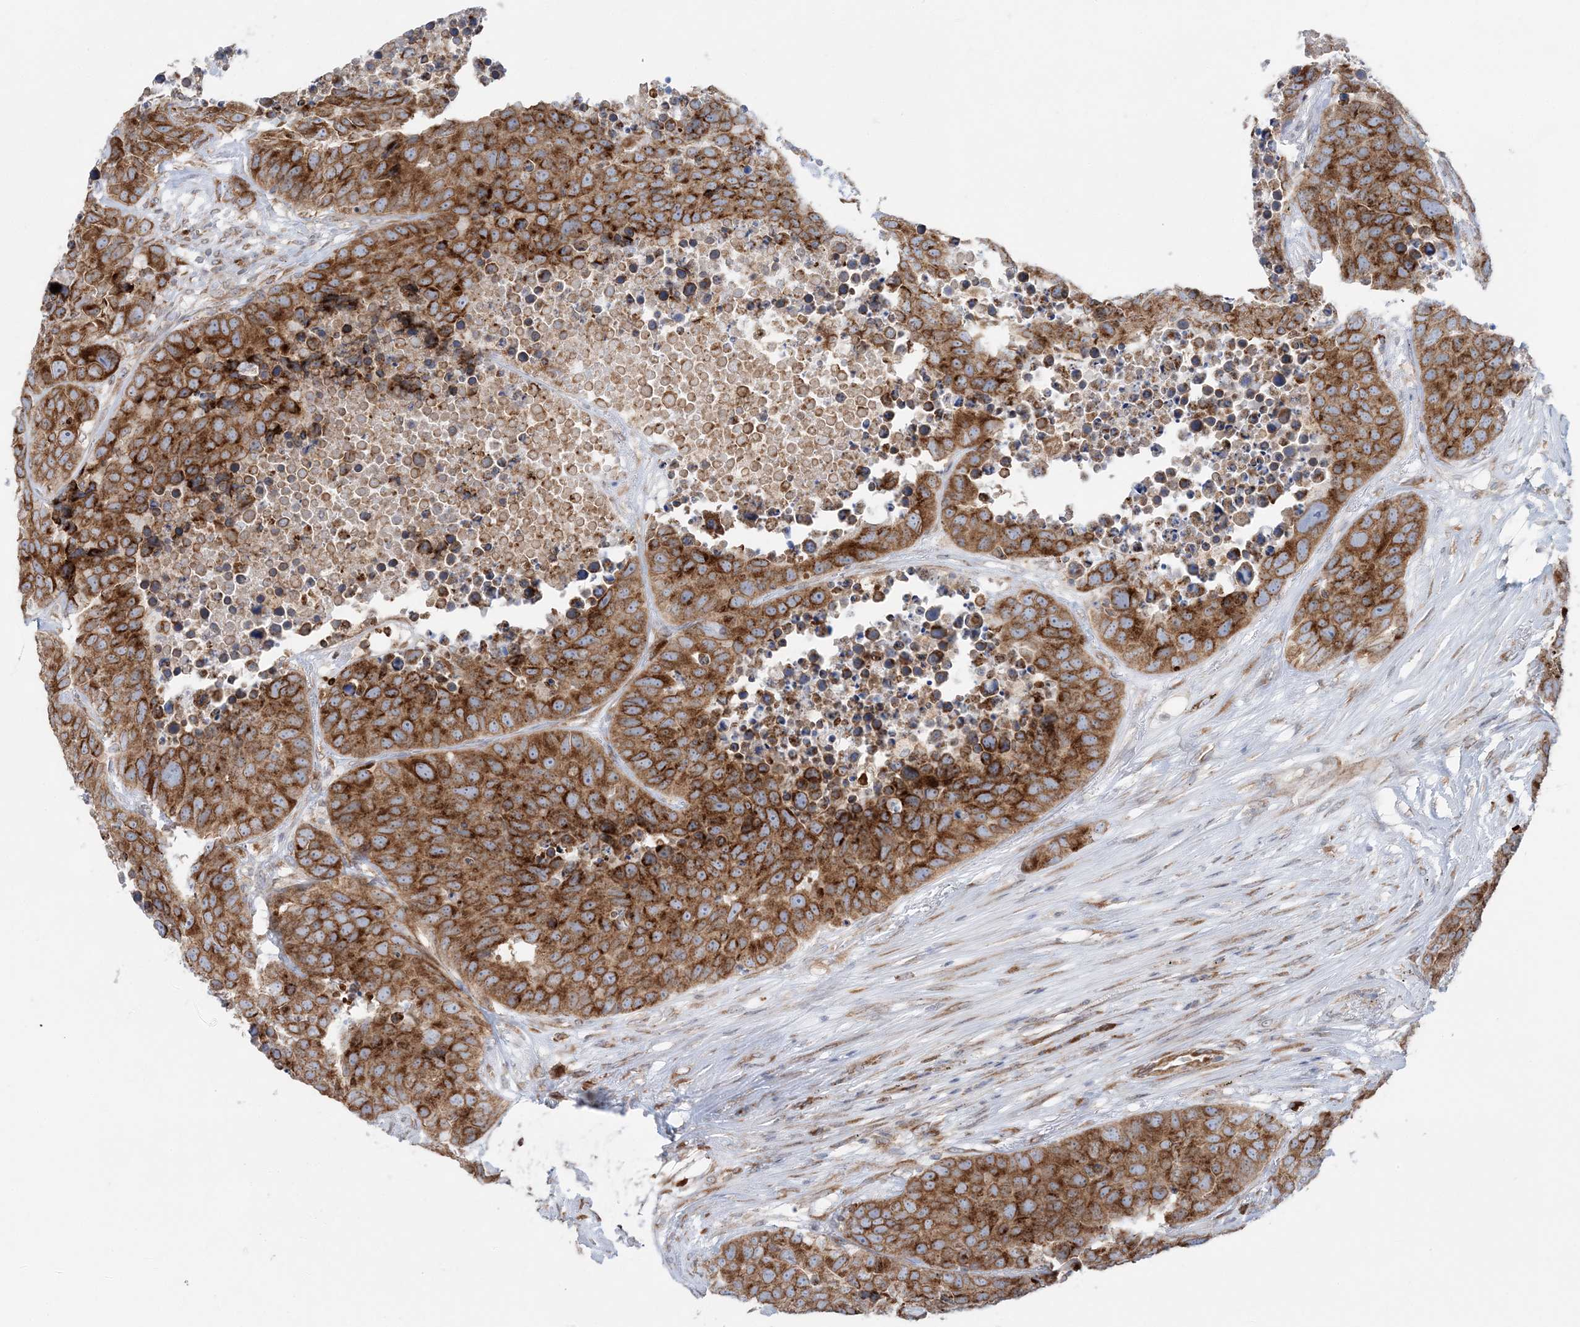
{"staining": {"intensity": "strong", "quantity": ">75%", "location": "cytoplasmic/membranous"}, "tissue": "carcinoid", "cell_type": "Tumor cells", "image_type": "cancer", "snomed": [{"axis": "morphology", "description": "Carcinoid, malignant, NOS"}, {"axis": "topography", "description": "Lung"}], "caption": "Immunohistochemistry (IHC) of human carcinoid shows high levels of strong cytoplasmic/membranous staining in approximately >75% of tumor cells.", "gene": "TMED10", "patient": {"sex": "male", "age": 60}}